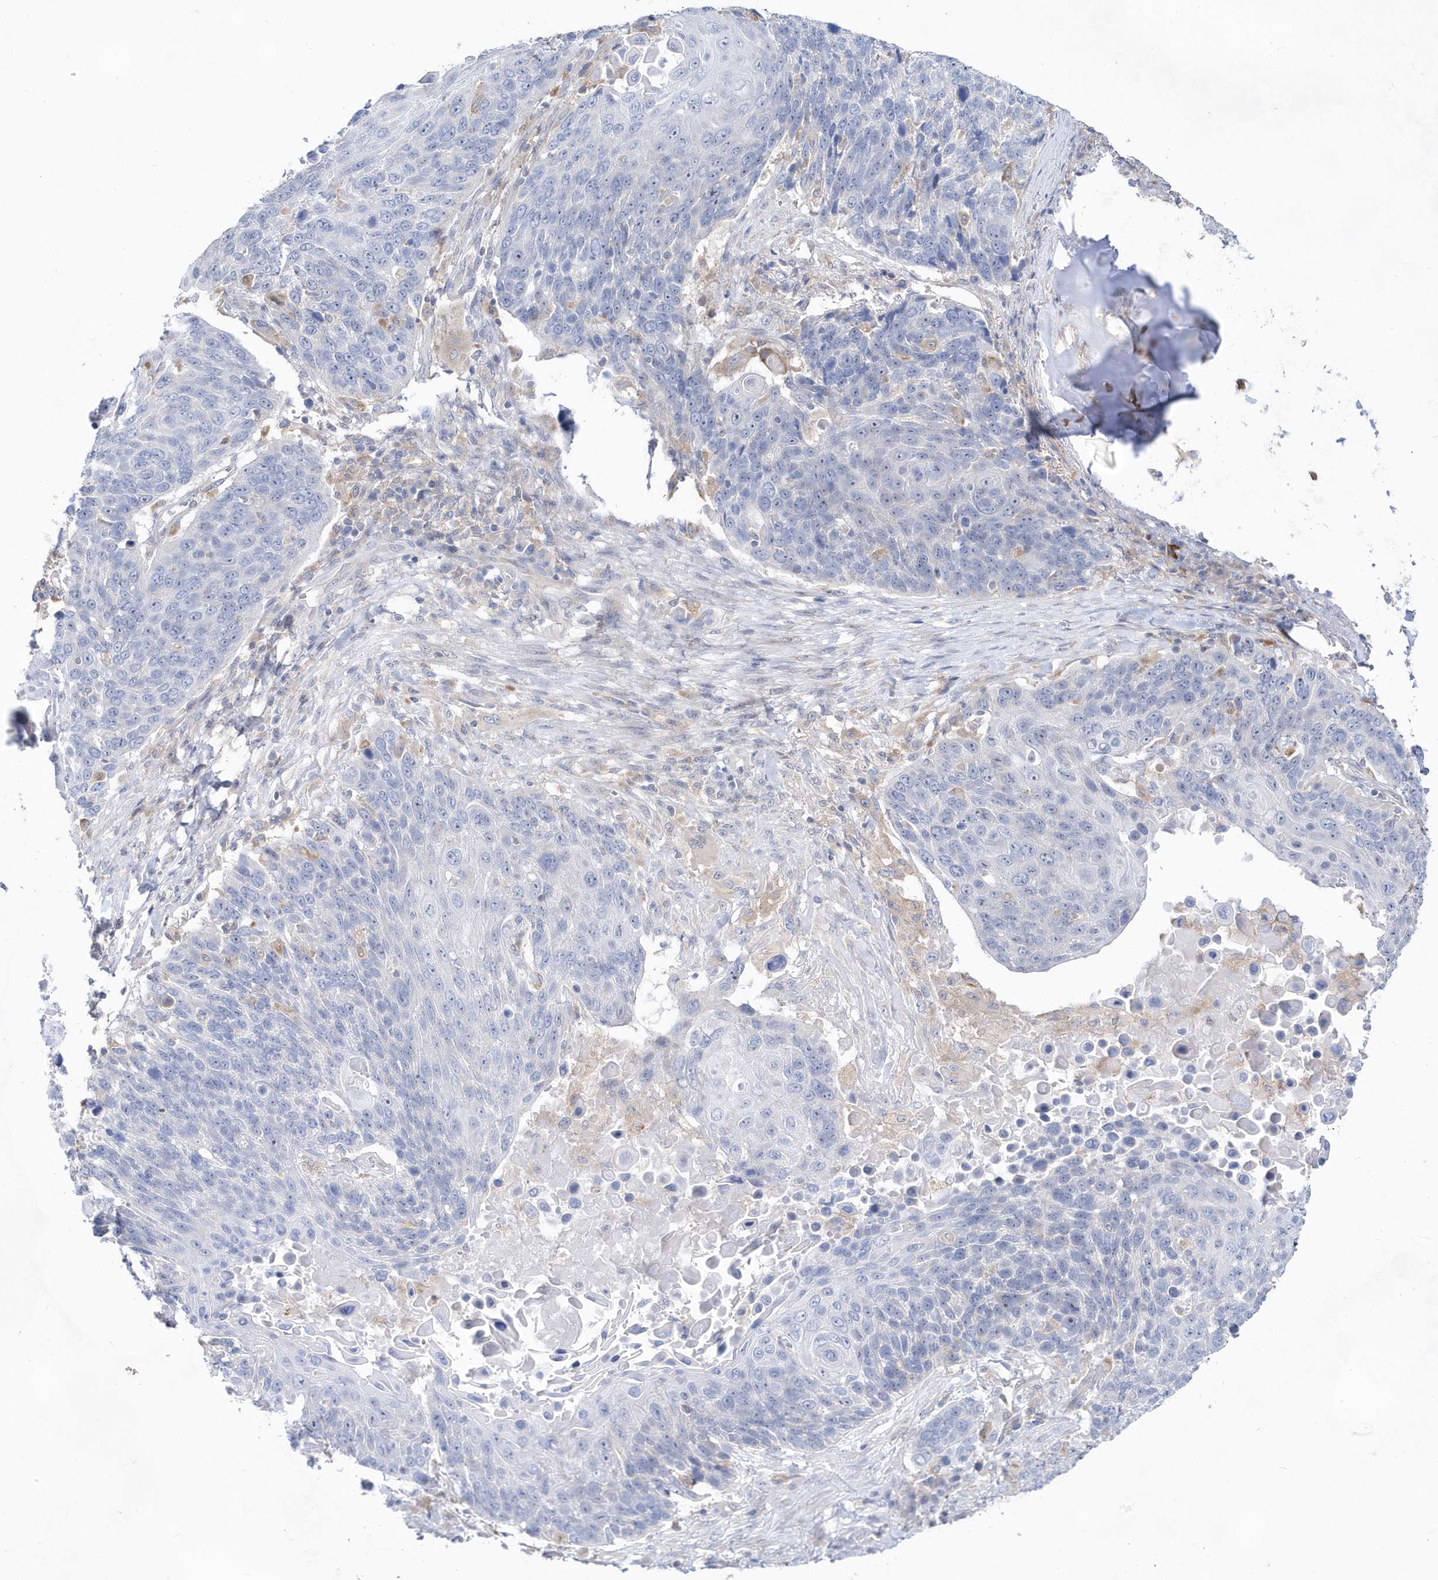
{"staining": {"intensity": "negative", "quantity": "none", "location": "none"}, "tissue": "lung cancer", "cell_type": "Tumor cells", "image_type": "cancer", "snomed": [{"axis": "morphology", "description": "Squamous cell carcinoma, NOS"}, {"axis": "topography", "description": "Lung"}], "caption": "Lung cancer (squamous cell carcinoma) was stained to show a protein in brown. There is no significant staining in tumor cells.", "gene": "BDH2", "patient": {"sex": "male", "age": 66}}